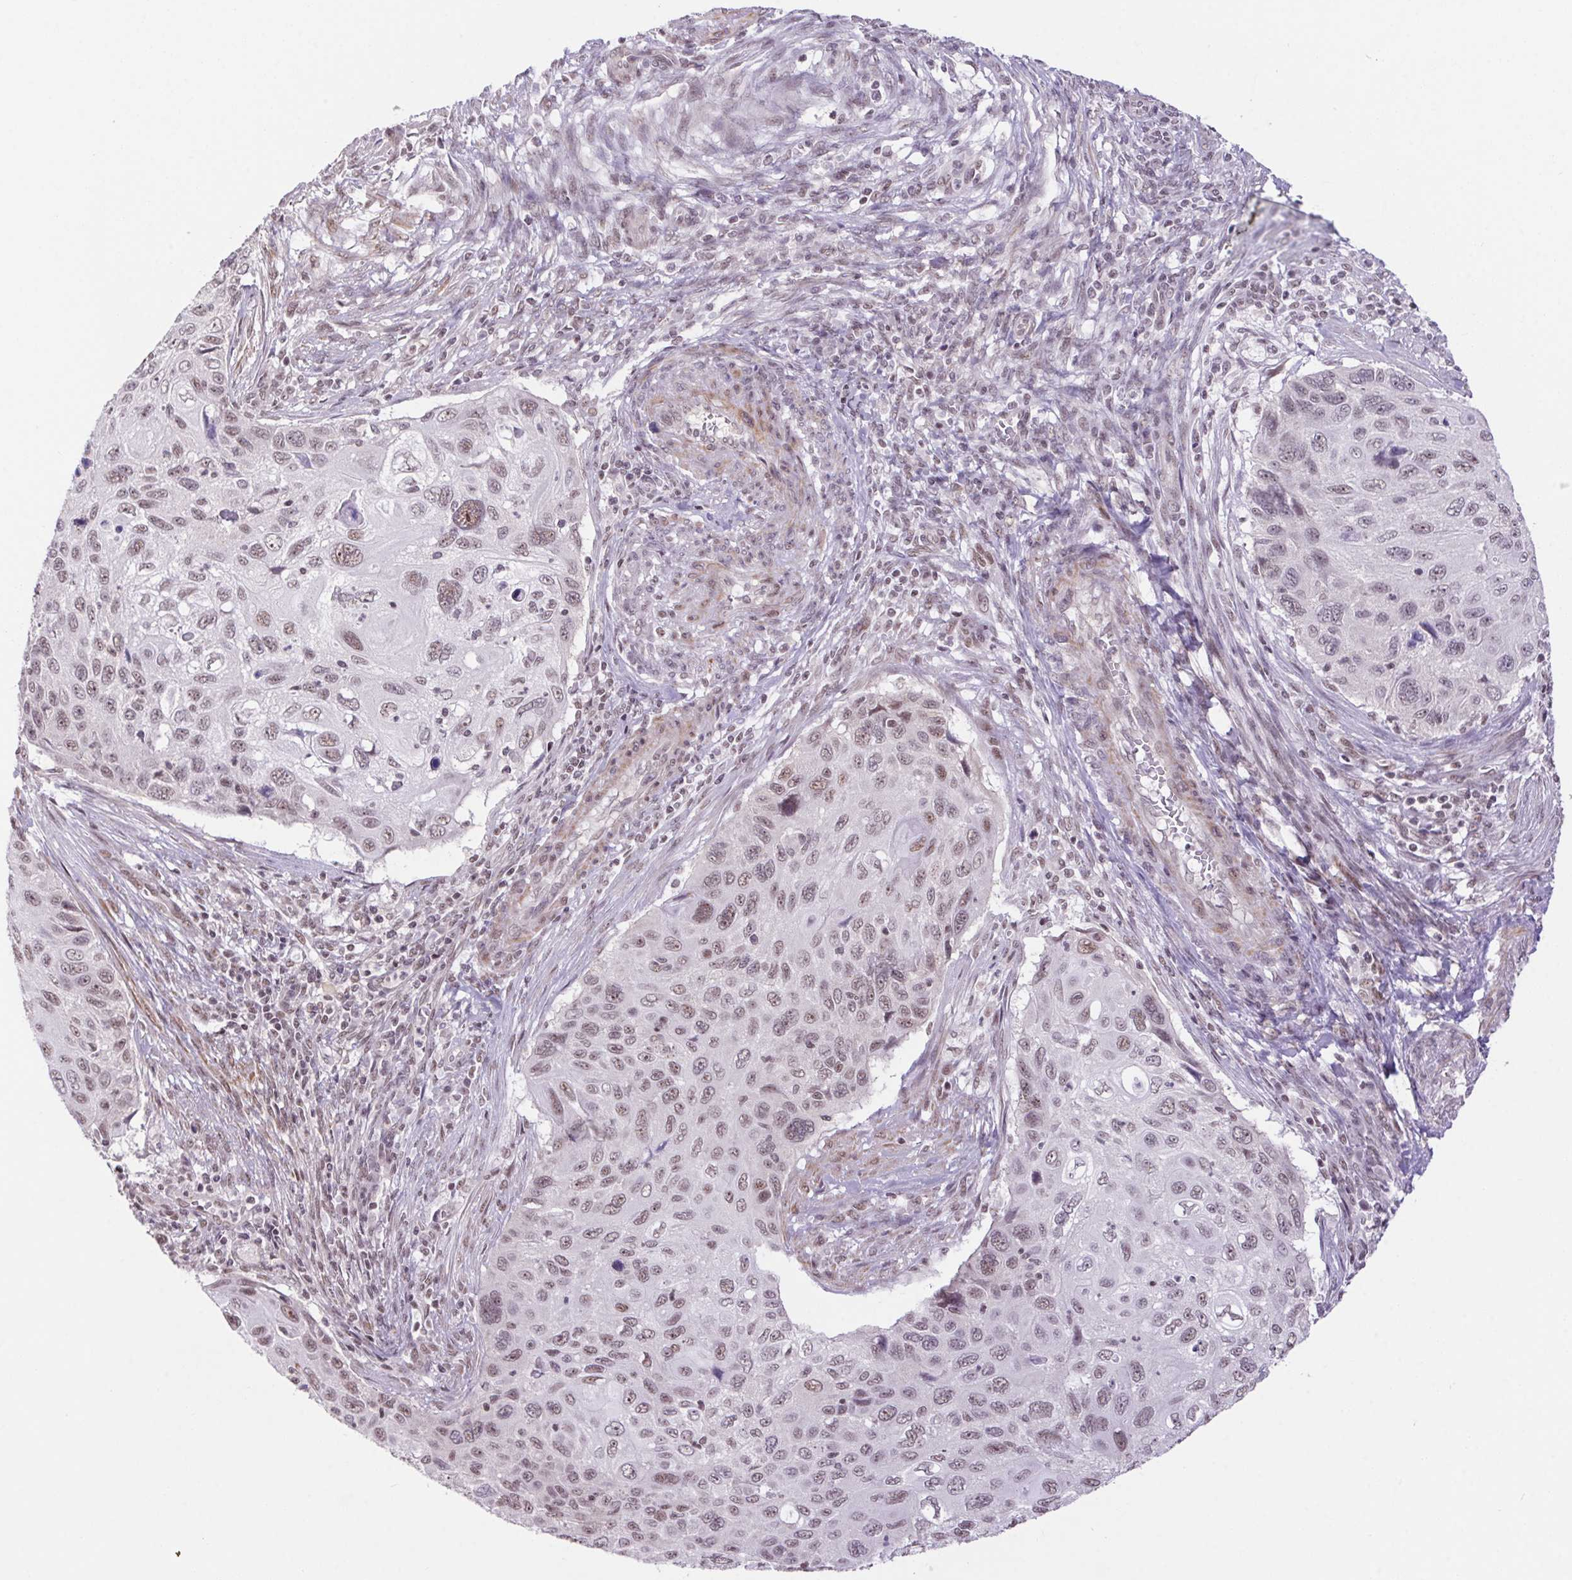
{"staining": {"intensity": "moderate", "quantity": ">75%", "location": "nuclear"}, "tissue": "cervical cancer", "cell_type": "Tumor cells", "image_type": "cancer", "snomed": [{"axis": "morphology", "description": "Squamous cell carcinoma, NOS"}, {"axis": "topography", "description": "Cervix"}], "caption": "There is medium levels of moderate nuclear positivity in tumor cells of cervical cancer, as demonstrated by immunohistochemical staining (brown color).", "gene": "DDX17", "patient": {"sex": "female", "age": 70}}